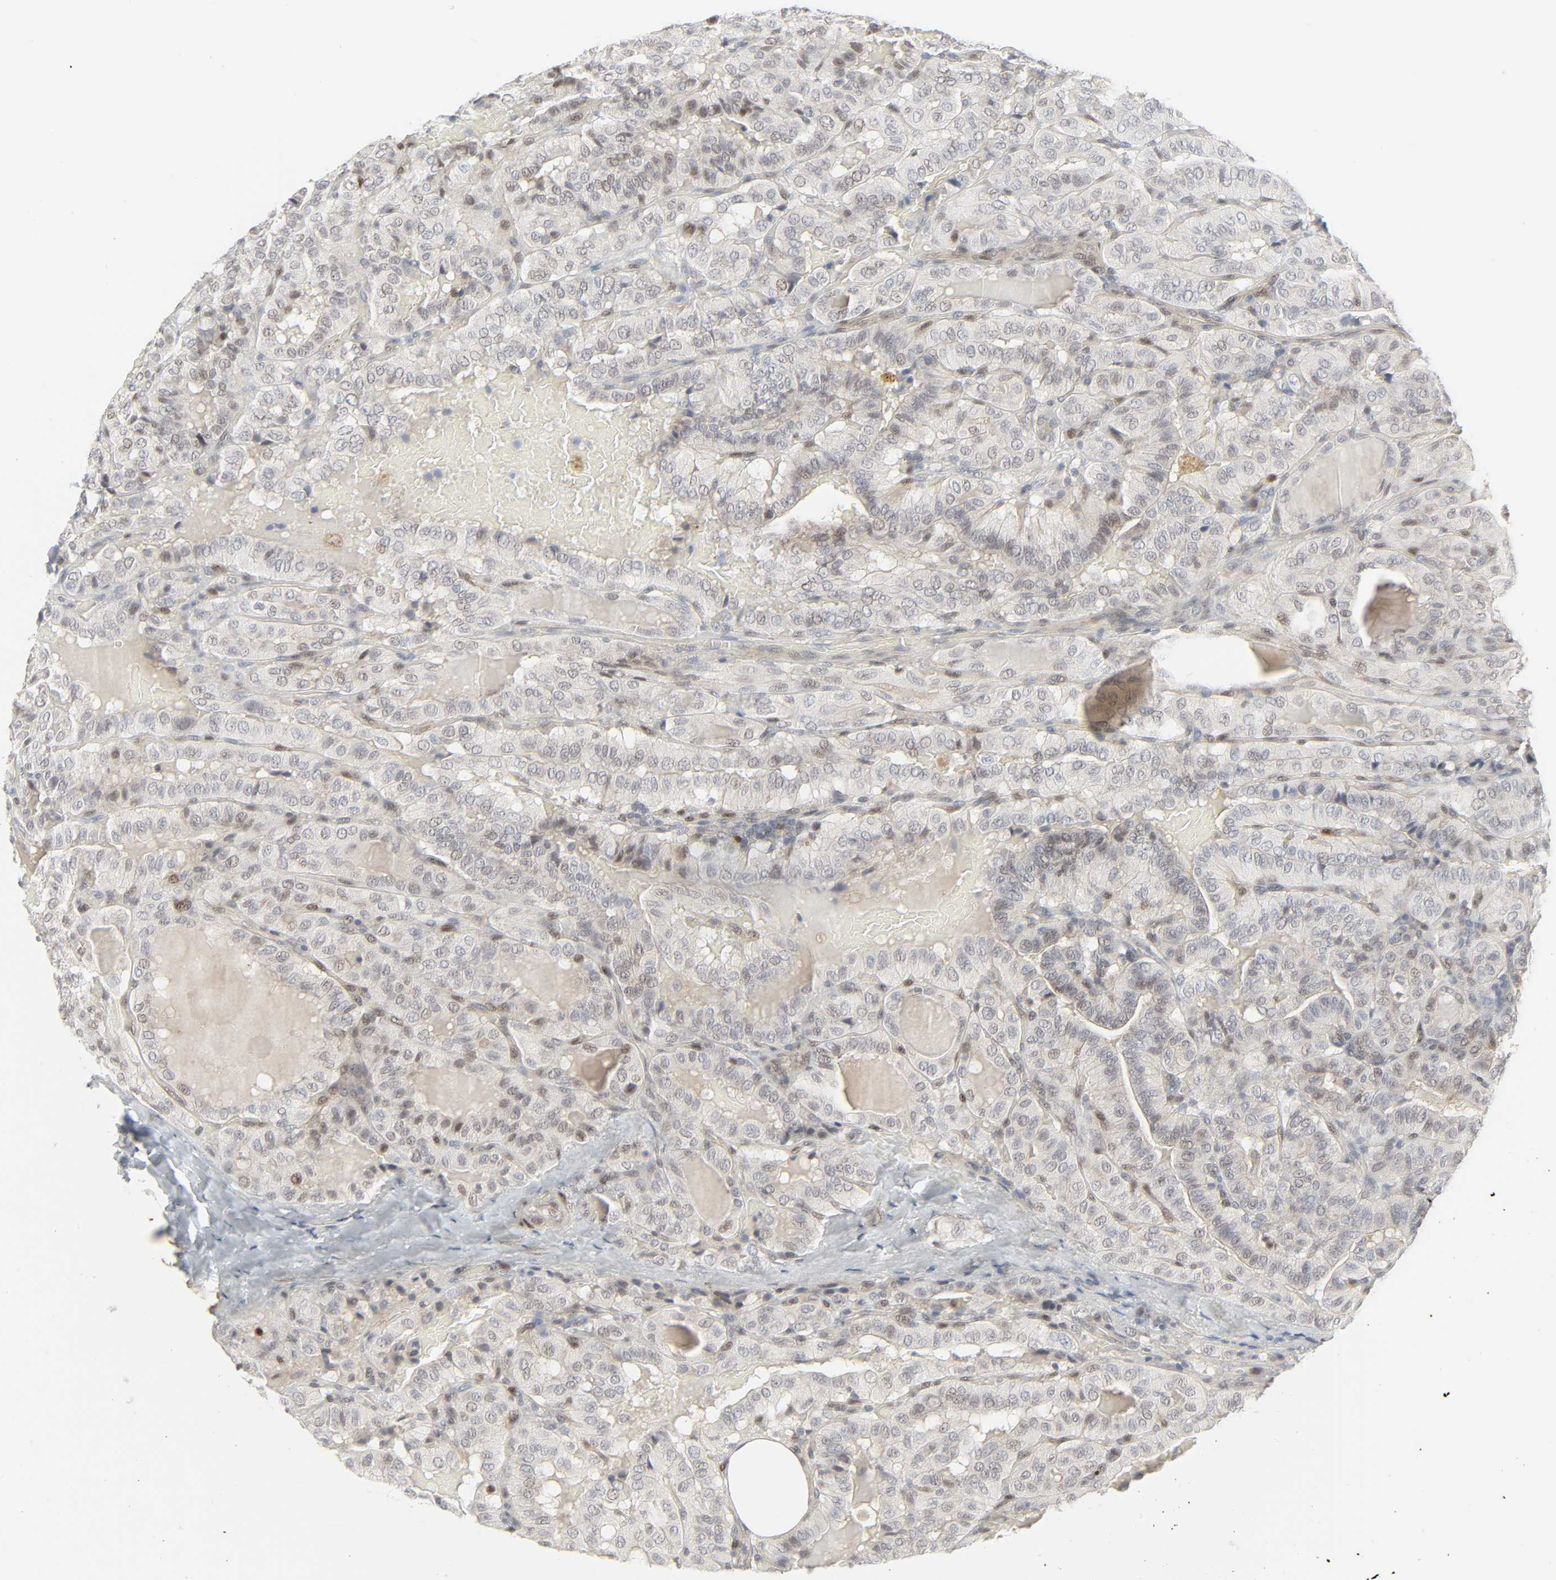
{"staining": {"intensity": "weak", "quantity": "25%-75%", "location": "cytoplasmic/membranous,nuclear"}, "tissue": "thyroid cancer", "cell_type": "Tumor cells", "image_type": "cancer", "snomed": [{"axis": "morphology", "description": "Papillary adenocarcinoma, NOS"}, {"axis": "topography", "description": "Thyroid gland"}], "caption": "Thyroid papillary adenocarcinoma was stained to show a protein in brown. There is low levels of weak cytoplasmic/membranous and nuclear expression in about 25%-75% of tumor cells.", "gene": "ZBTB16", "patient": {"sex": "male", "age": 77}}